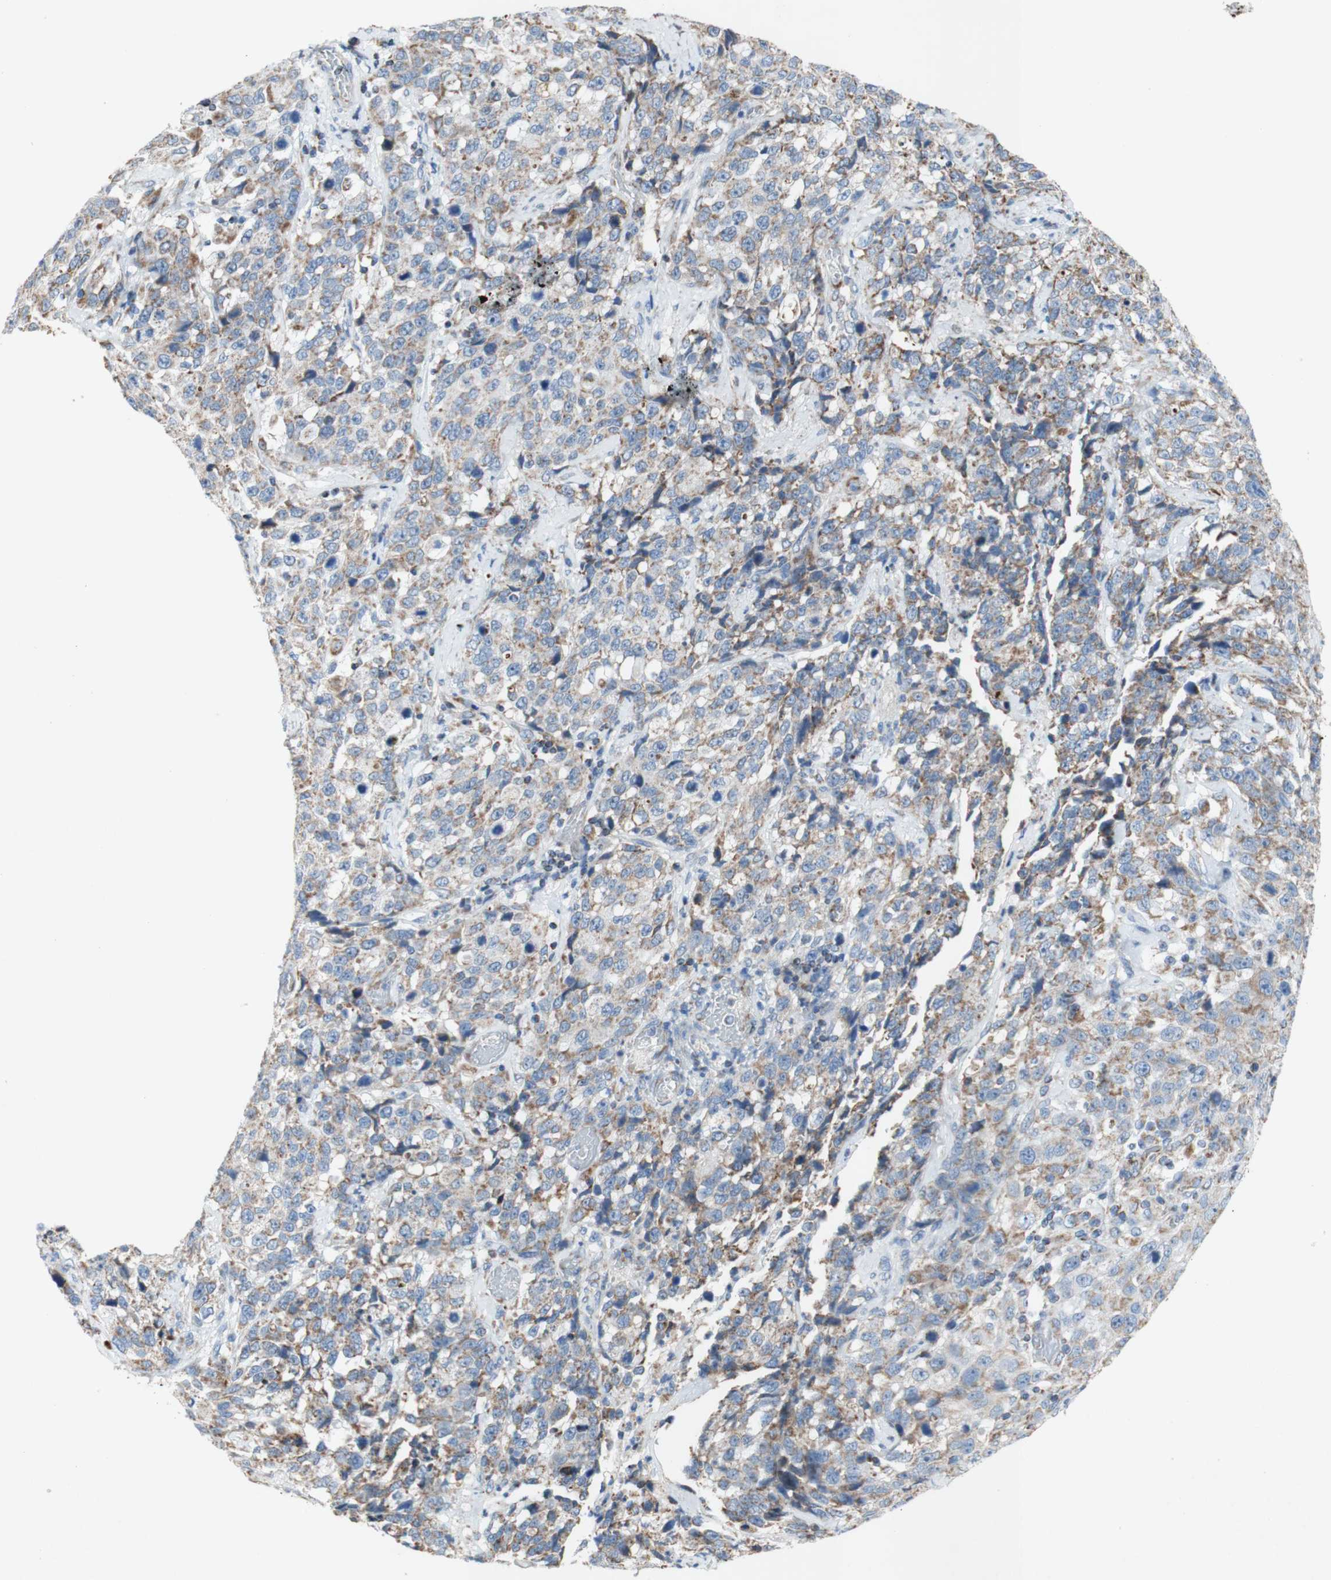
{"staining": {"intensity": "weak", "quantity": "25%-75%", "location": "cytoplasmic/membranous"}, "tissue": "stomach cancer", "cell_type": "Tumor cells", "image_type": "cancer", "snomed": [{"axis": "morphology", "description": "Normal tissue, NOS"}, {"axis": "morphology", "description": "Adenocarcinoma, NOS"}, {"axis": "topography", "description": "Stomach"}], "caption": "This is an image of immunohistochemistry (IHC) staining of stomach cancer (adenocarcinoma), which shows weak expression in the cytoplasmic/membranous of tumor cells.", "gene": "SDHB", "patient": {"sex": "male", "age": 48}}